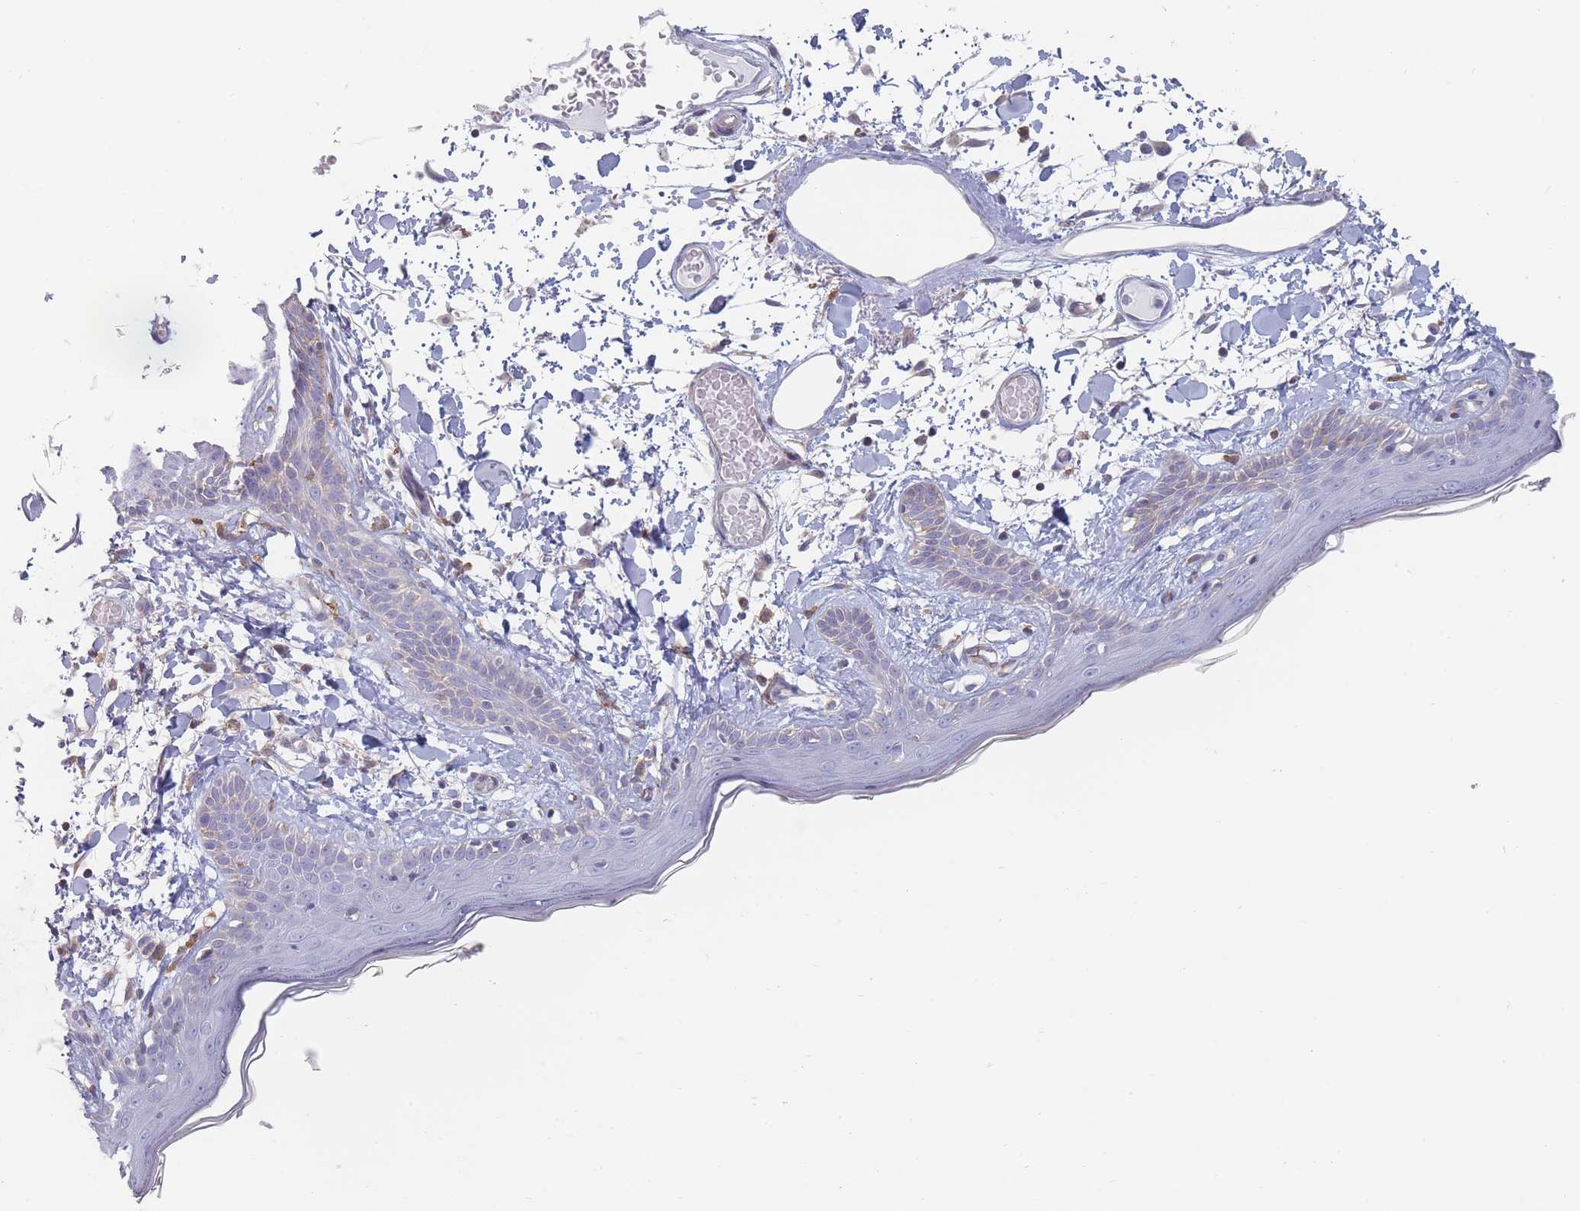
{"staining": {"intensity": "negative", "quantity": "none", "location": "none"}, "tissue": "skin", "cell_type": "Fibroblasts", "image_type": "normal", "snomed": [{"axis": "morphology", "description": "Normal tissue, NOS"}, {"axis": "topography", "description": "Skin"}], "caption": "Fibroblasts show no significant expression in normal skin. The staining was performed using DAB to visualize the protein expression in brown, while the nuclei were stained in blue with hematoxylin (Magnification: 20x).", "gene": "MAP1S", "patient": {"sex": "male", "age": 79}}